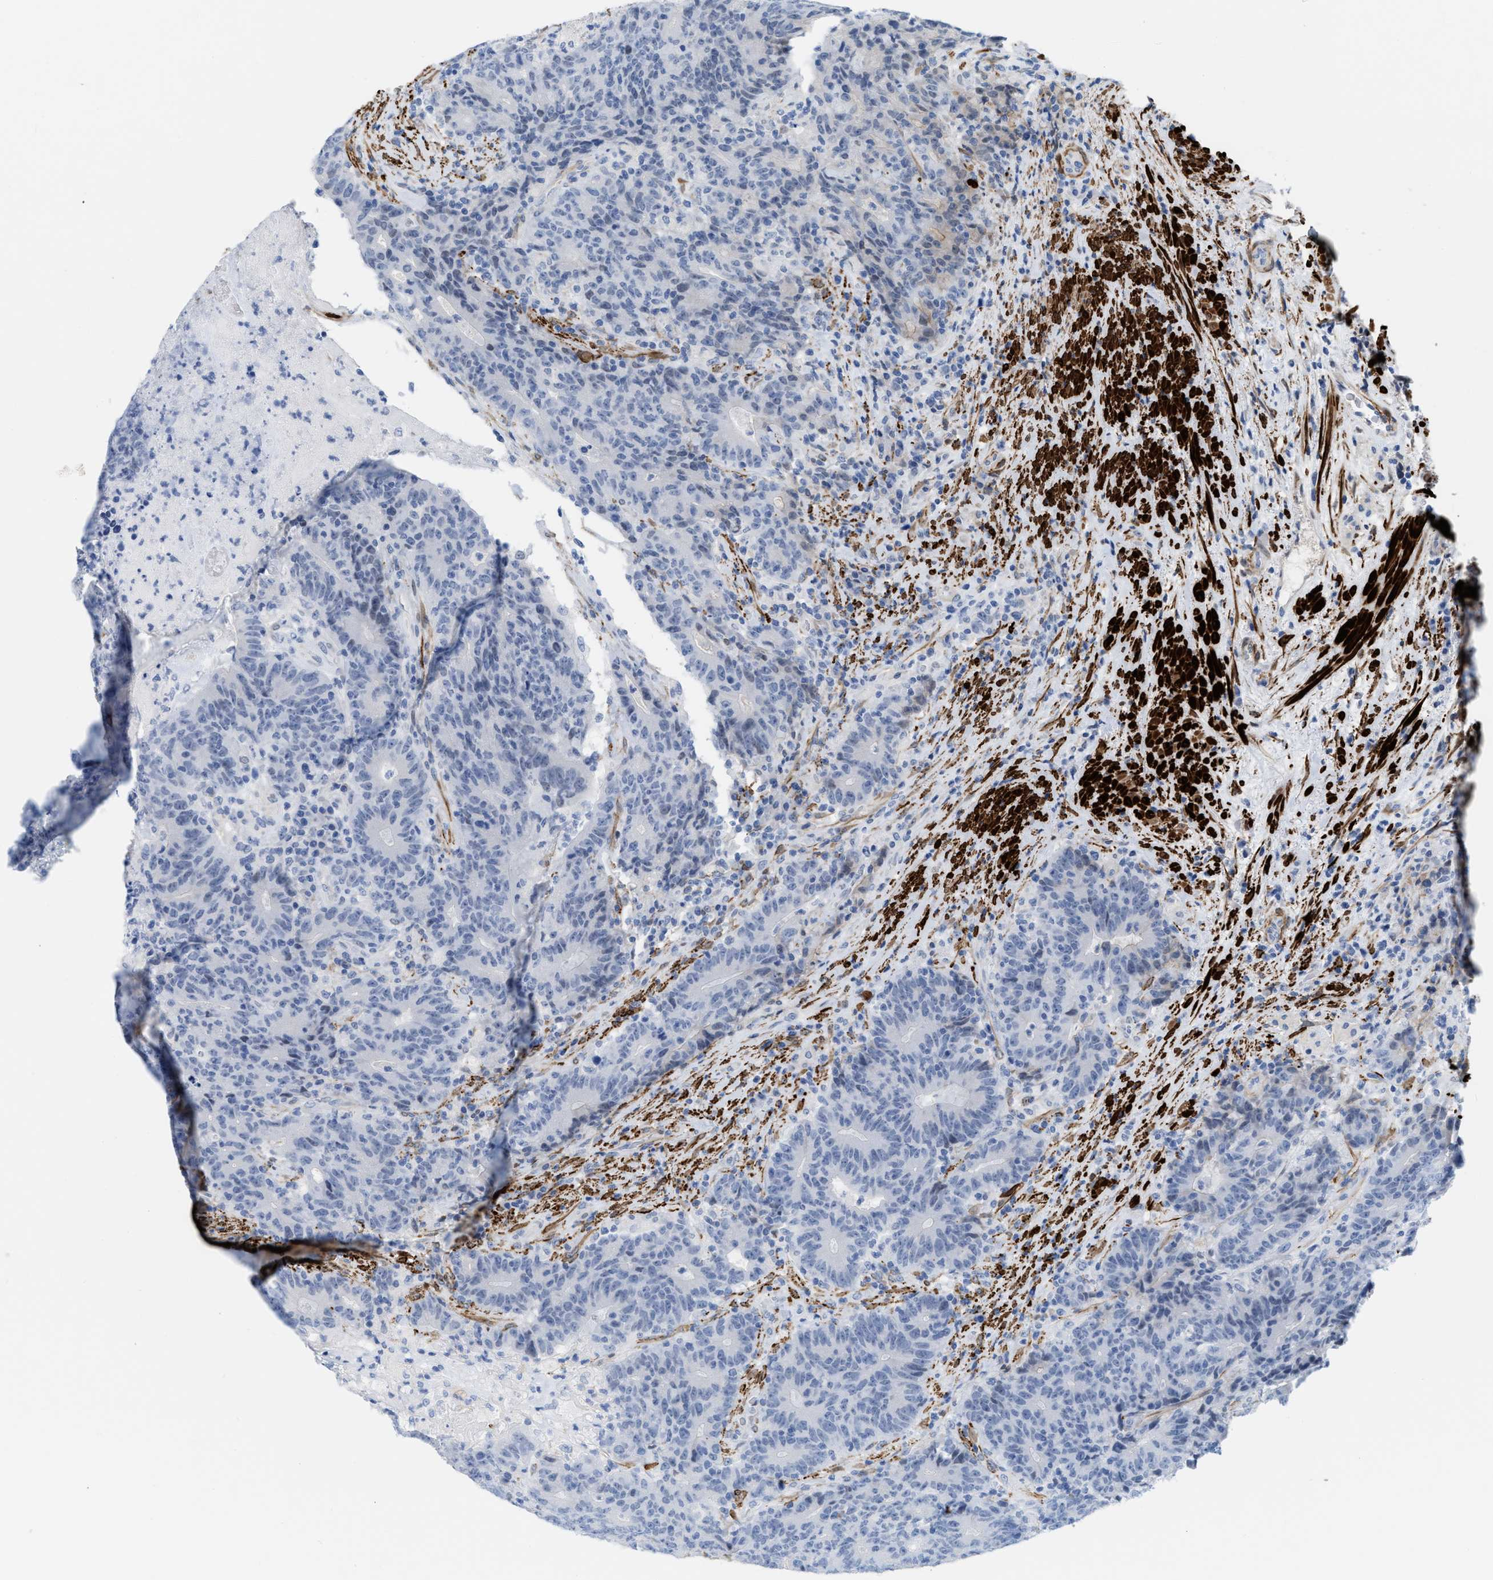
{"staining": {"intensity": "negative", "quantity": "none", "location": "none"}, "tissue": "colorectal cancer", "cell_type": "Tumor cells", "image_type": "cancer", "snomed": [{"axis": "morphology", "description": "Normal tissue, NOS"}, {"axis": "morphology", "description": "Adenocarcinoma, NOS"}, {"axis": "topography", "description": "Colon"}], "caption": "Immunohistochemistry (IHC) image of human colorectal cancer (adenocarcinoma) stained for a protein (brown), which demonstrates no positivity in tumor cells.", "gene": "TAGLN", "patient": {"sex": "female", "age": 75}}